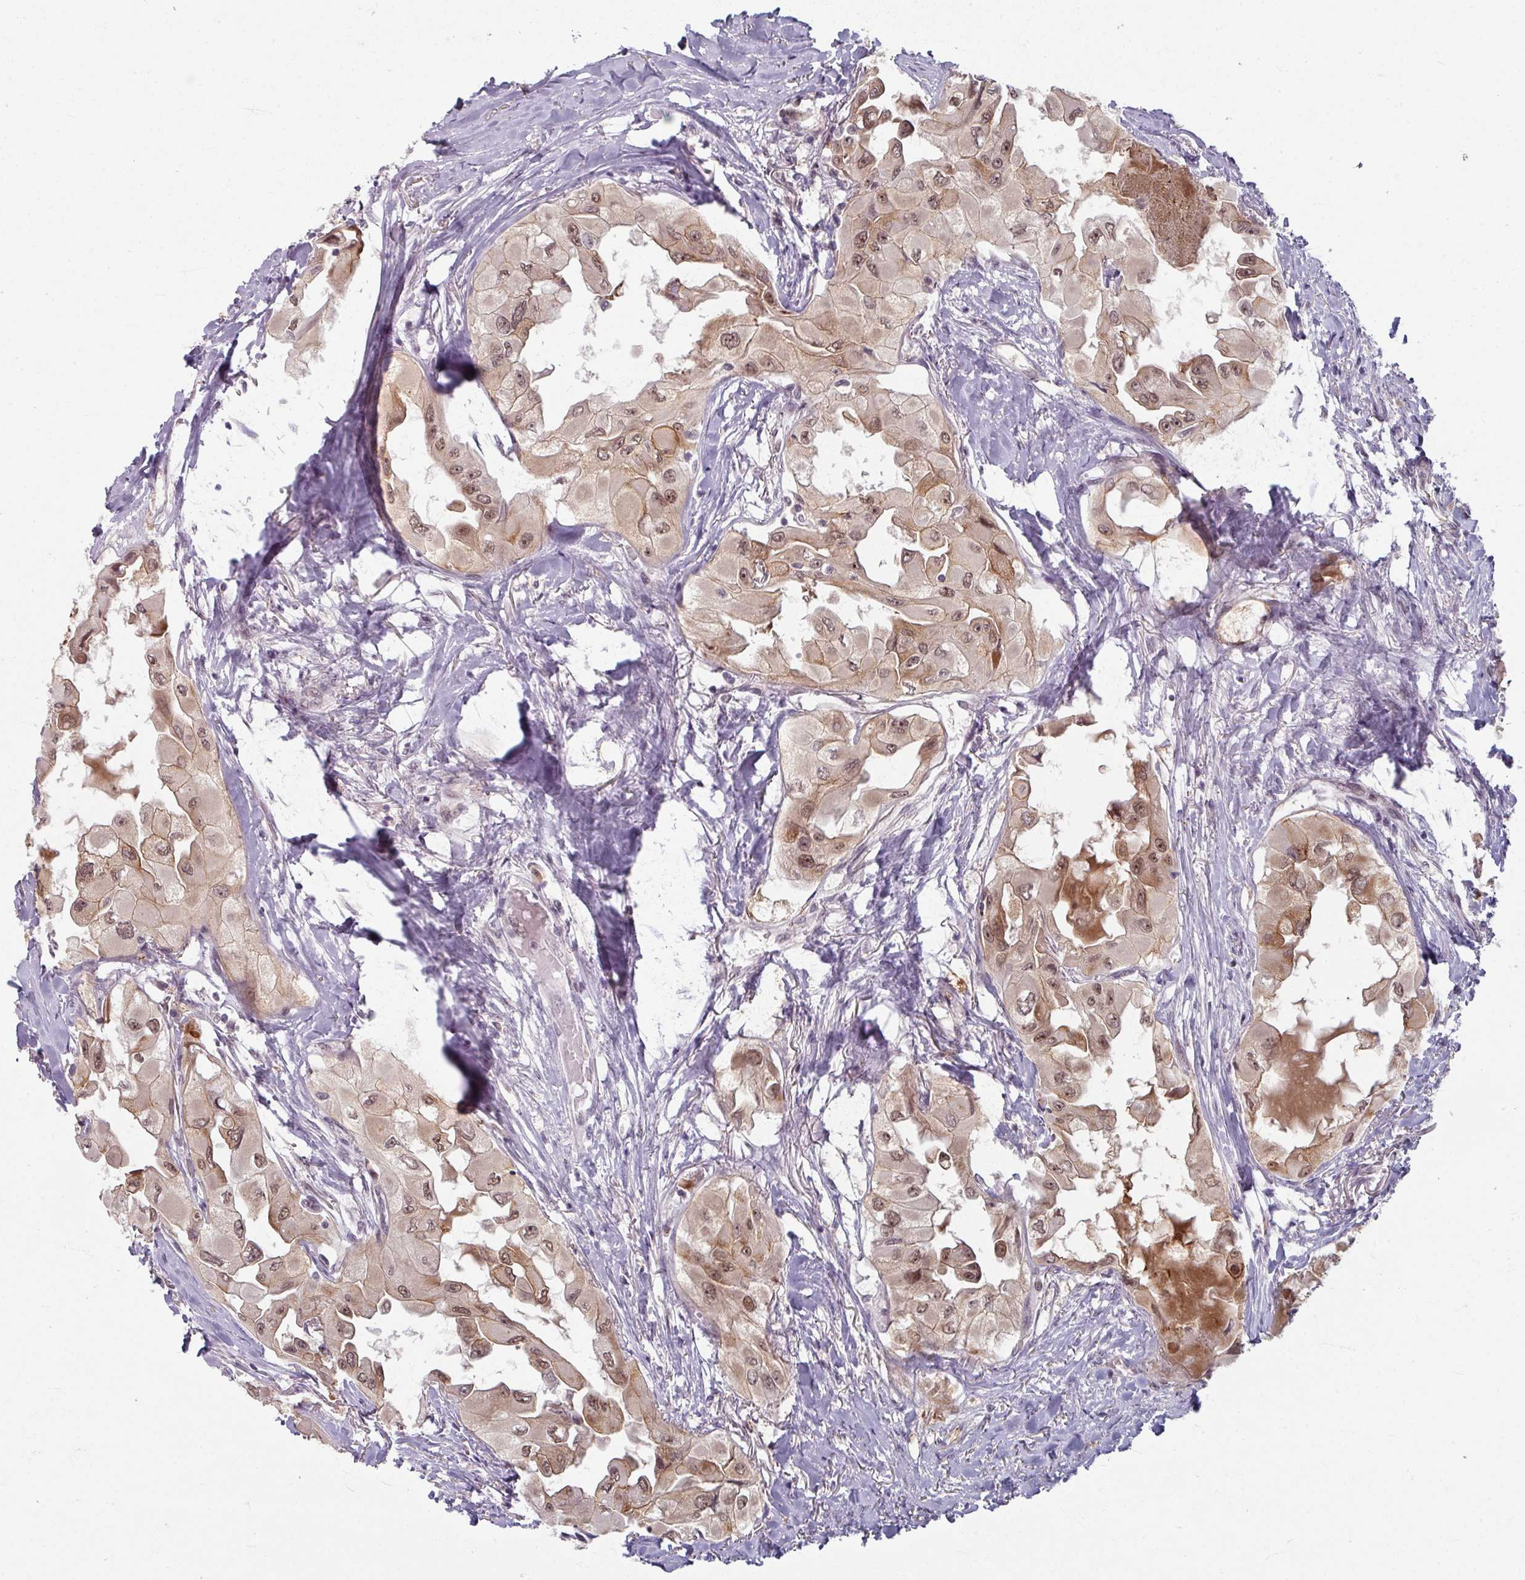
{"staining": {"intensity": "moderate", "quantity": ">75%", "location": "cytoplasmic/membranous,nuclear"}, "tissue": "thyroid cancer", "cell_type": "Tumor cells", "image_type": "cancer", "snomed": [{"axis": "morphology", "description": "Normal tissue, NOS"}, {"axis": "morphology", "description": "Papillary adenocarcinoma, NOS"}, {"axis": "topography", "description": "Thyroid gland"}], "caption": "Thyroid cancer (papillary adenocarcinoma) tissue shows moderate cytoplasmic/membranous and nuclear positivity in approximately >75% of tumor cells", "gene": "KLC3", "patient": {"sex": "female", "age": 59}}